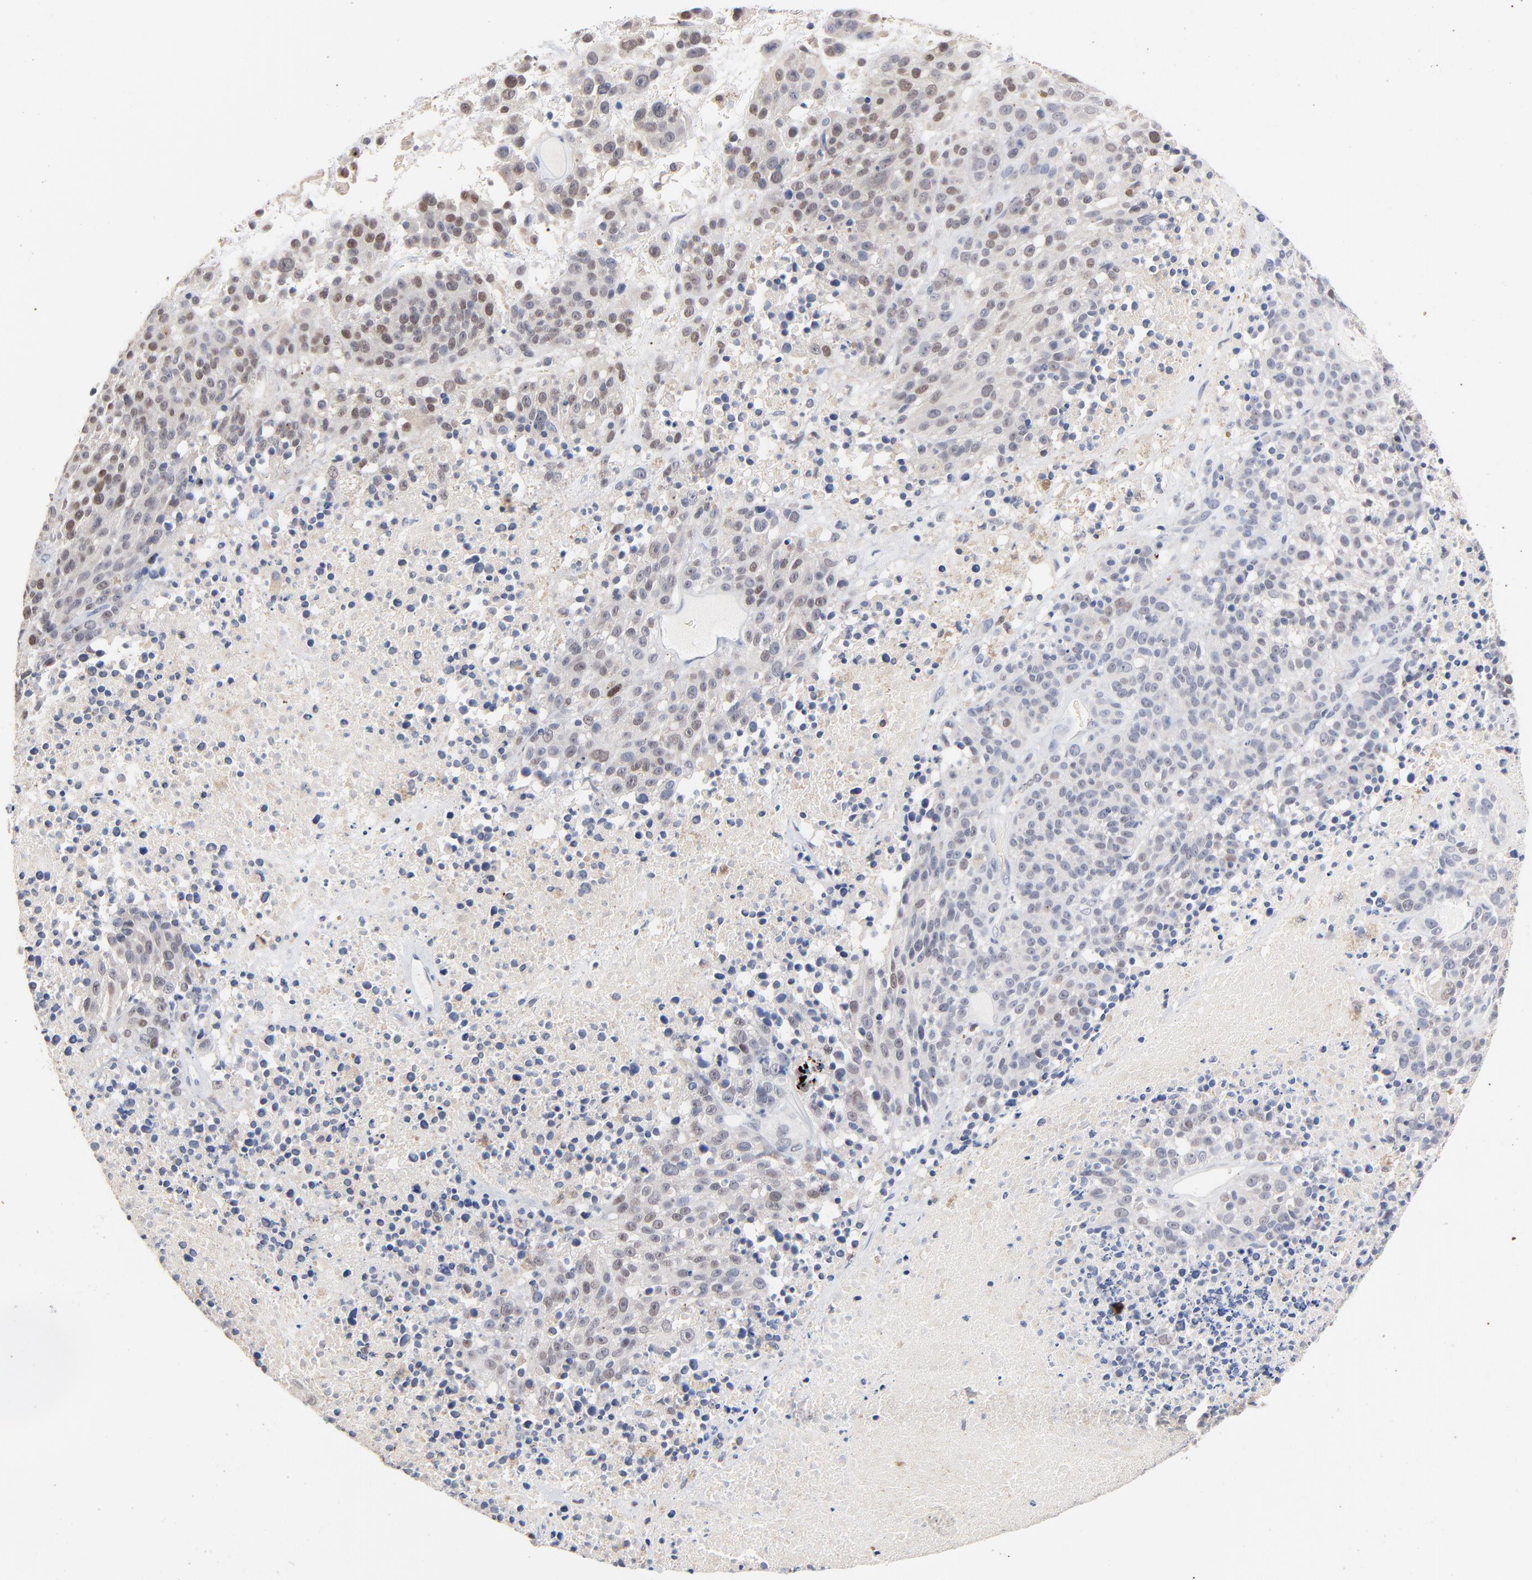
{"staining": {"intensity": "weak", "quantity": "25%-75%", "location": "nuclear"}, "tissue": "melanoma", "cell_type": "Tumor cells", "image_type": "cancer", "snomed": [{"axis": "morphology", "description": "Malignant melanoma, Metastatic site"}, {"axis": "topography", "description": "Cerebral cortex"}], "caption": "Melanoma tissue displays weak nuclear expression in approximately 25%-75% of tumor cells, visualized by immunohistochemistry.", "gene": "AADAC", "patient": {"sex": "female", "age": 52}}